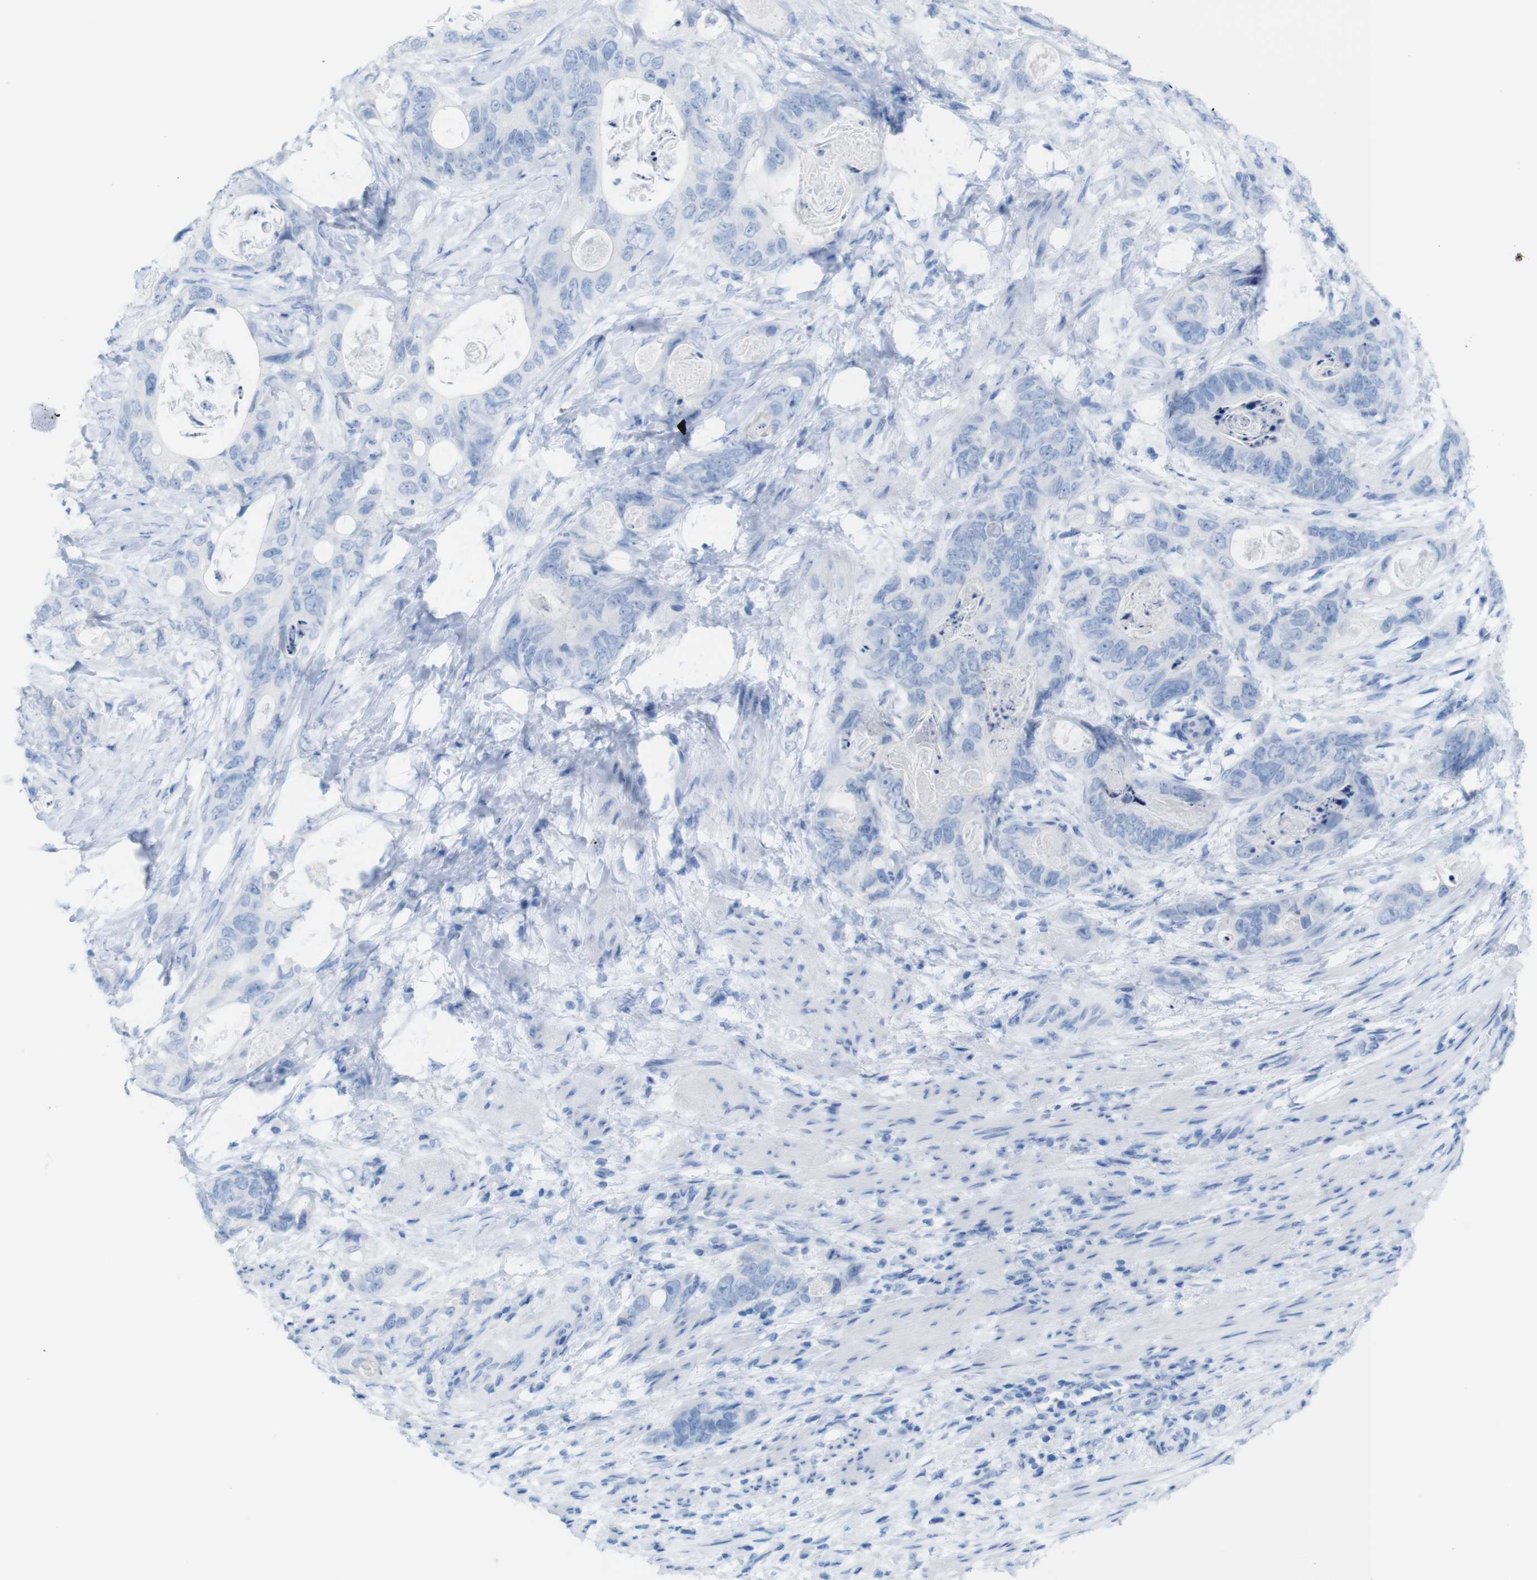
{"staining": {"intensity": "negative", "quantity": "none", "location": "none"}, "tissue": "stomach cancer", "cell_type": "Tumor cells", "image_type": "cancer", "snomed": [{"axis": "morphology", "description": "Adenocarcinoma, NOS"}, {"axis": "topography", "description": "Stomach"}], "caption": "IHC histopathology image of neoplastic tissue: human stomach adenocarcinoma stained with DAB (3,3'-diaminobenzidine) reveals no significant protein positivity in tumor cells.", "gene": "MYH7", "patient": {"sex": "female", "age": 89}}